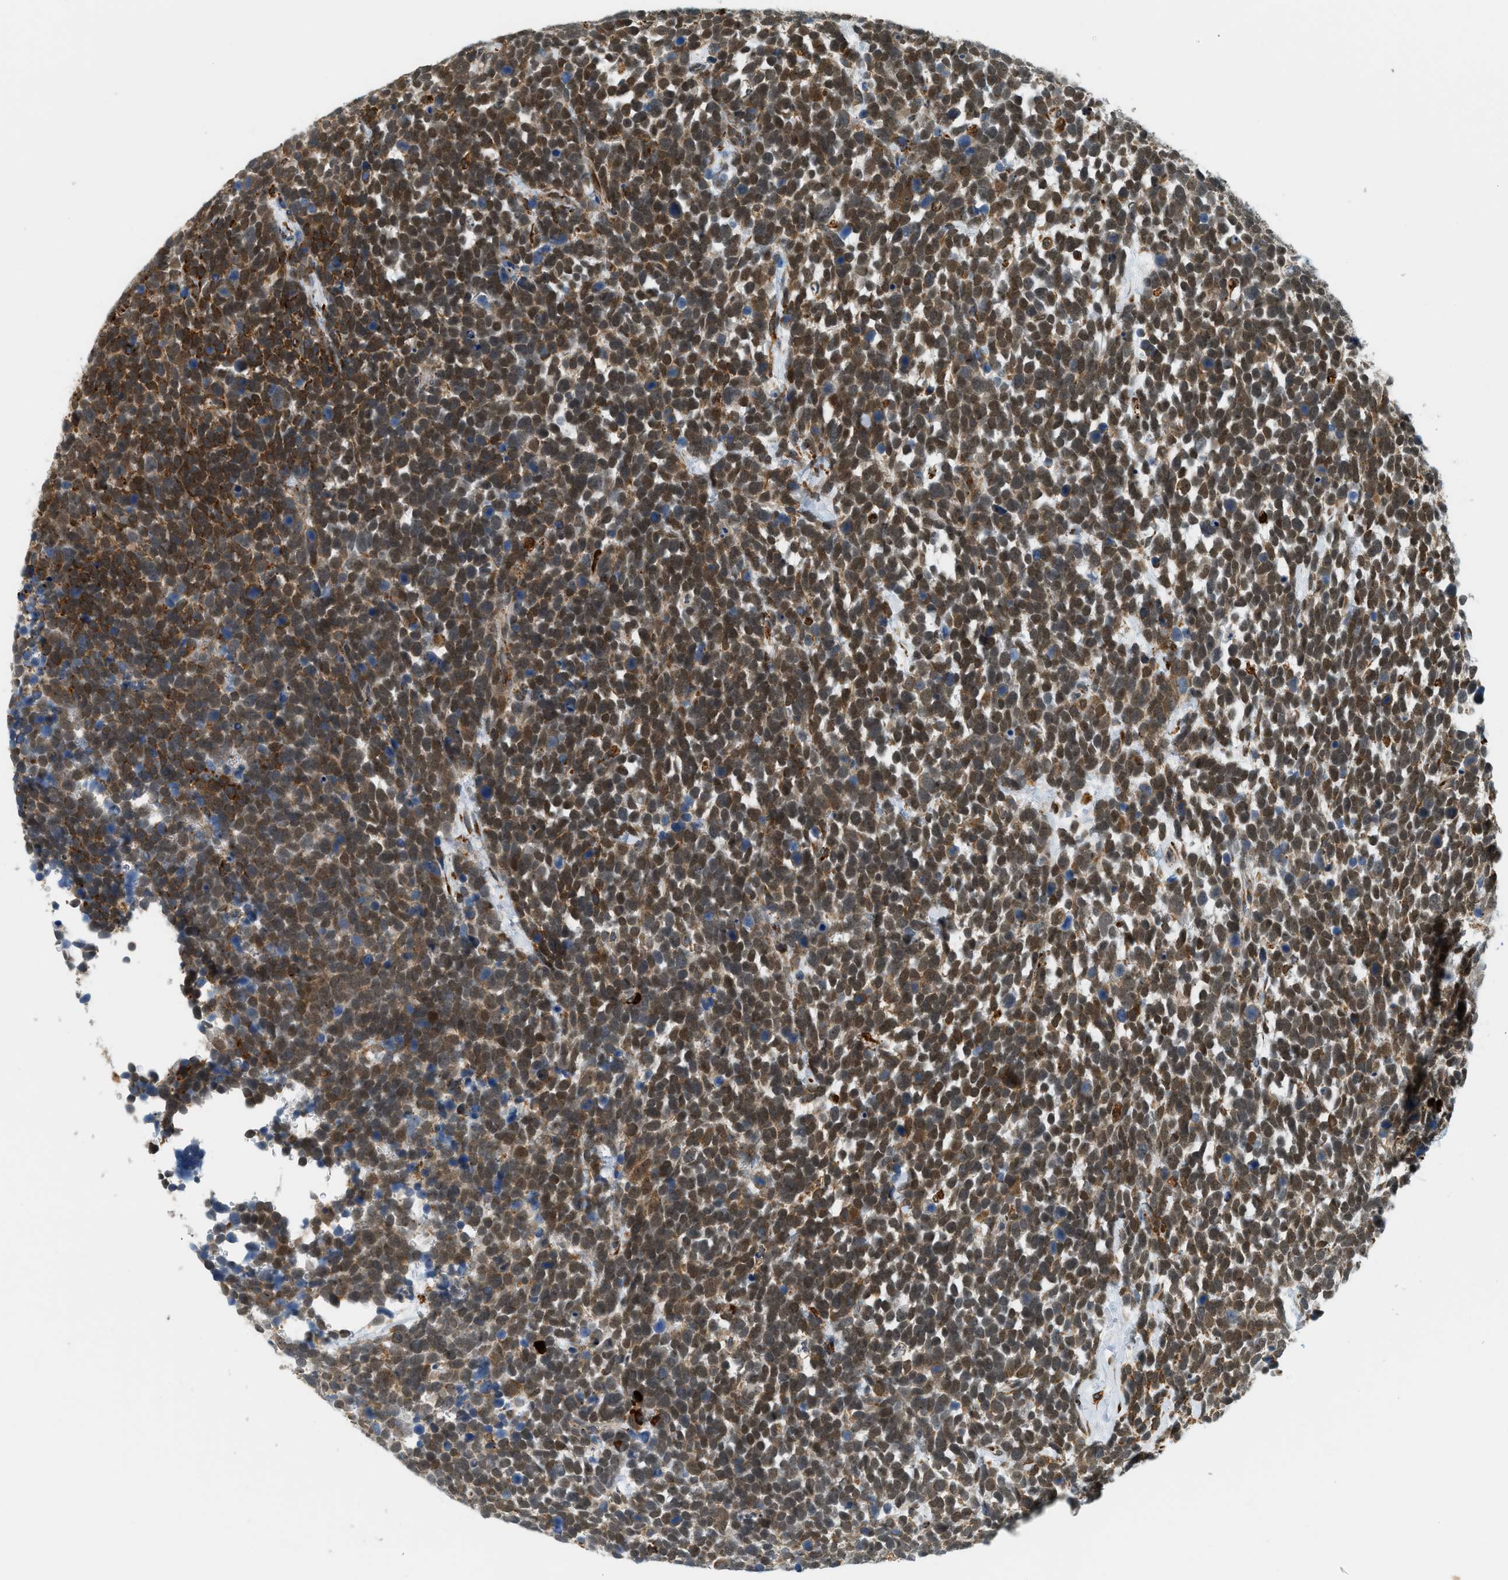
{"staining": {"intensity": "strong", "quantity": ">75%", "location": "cytoplasmic/membranous,nuclear"}, "tissue": "urothelial cancer", "cell_type": "Tumor cells", "image_type": "cancer", "snomed": [{"axis": "morphology", "description": "Urothelial carcinoma, High grade"}, {"axis": "topography", "description": "Urinary bladder"}], "caption": "A high amount of strong cytoplasmic/membranous and nuclear positivity is present in about >75% of tumor cells in urothelial cancer tissue.", "gene": "SEMA4D", "patient": {"sex": "female", "age": 82}}